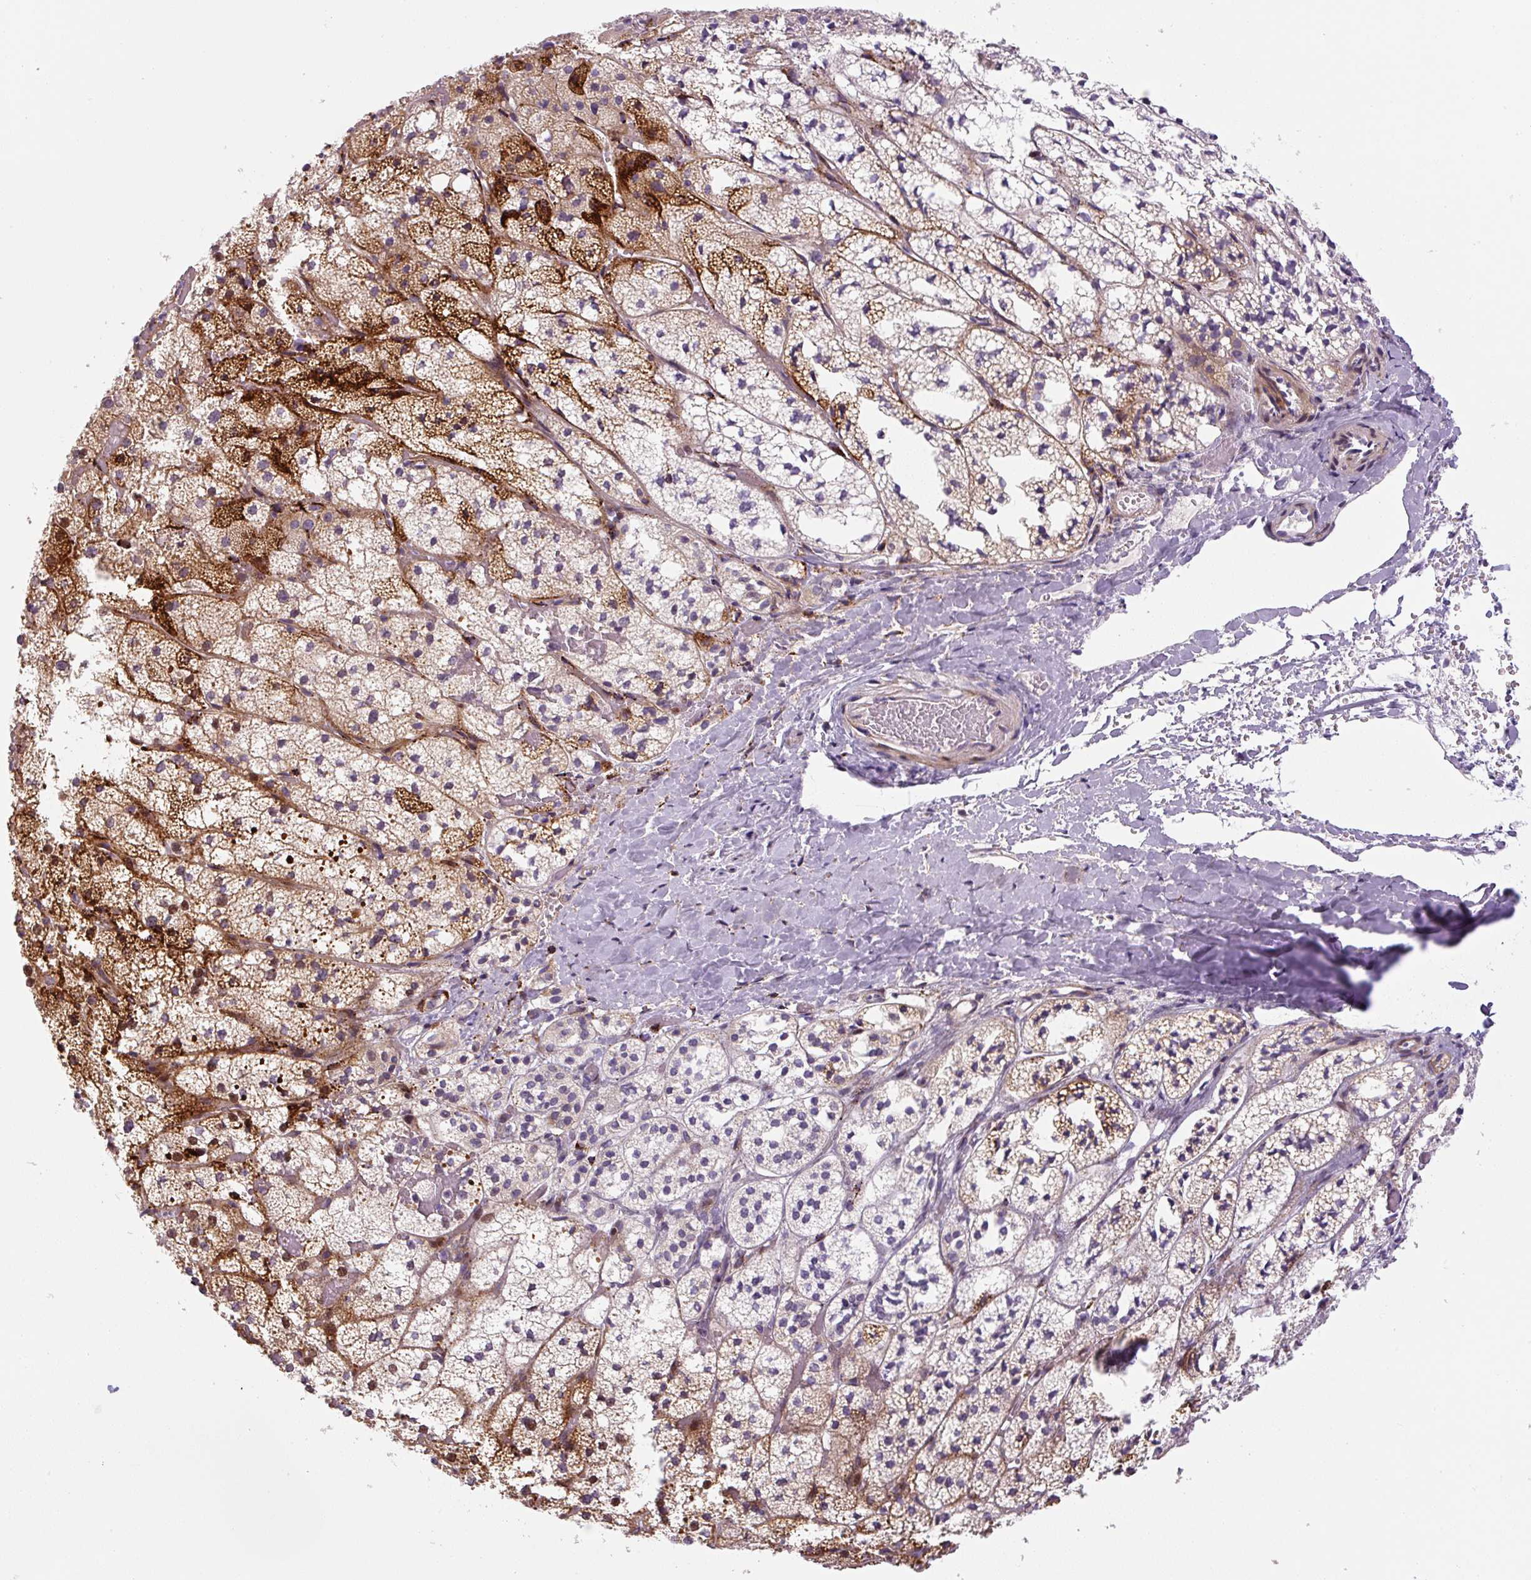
{"staining": {"intensity": "moderate", "quantity": ">75%", "location": "cytoplasmic/membranous,nuclear"}, "tissue": "adrenal gland", "cell_type": "Glandular cells", "image_type": "normal", "snomed": [{"axis": "morphology", "description": "Normal tissue, NOS"}, {"axis": "topography", "description": "Adrenal gland"}], "caption": "IHC (DAB (3,3'-diaminobenzidine)) staining of normal adrenal gland displays moderate cytoplasmic/membranous,nuclear protein expression in approximately >75% of glandular cells.", "gene": "DISP3", "patient": {"sex": "male", "age": 53}}